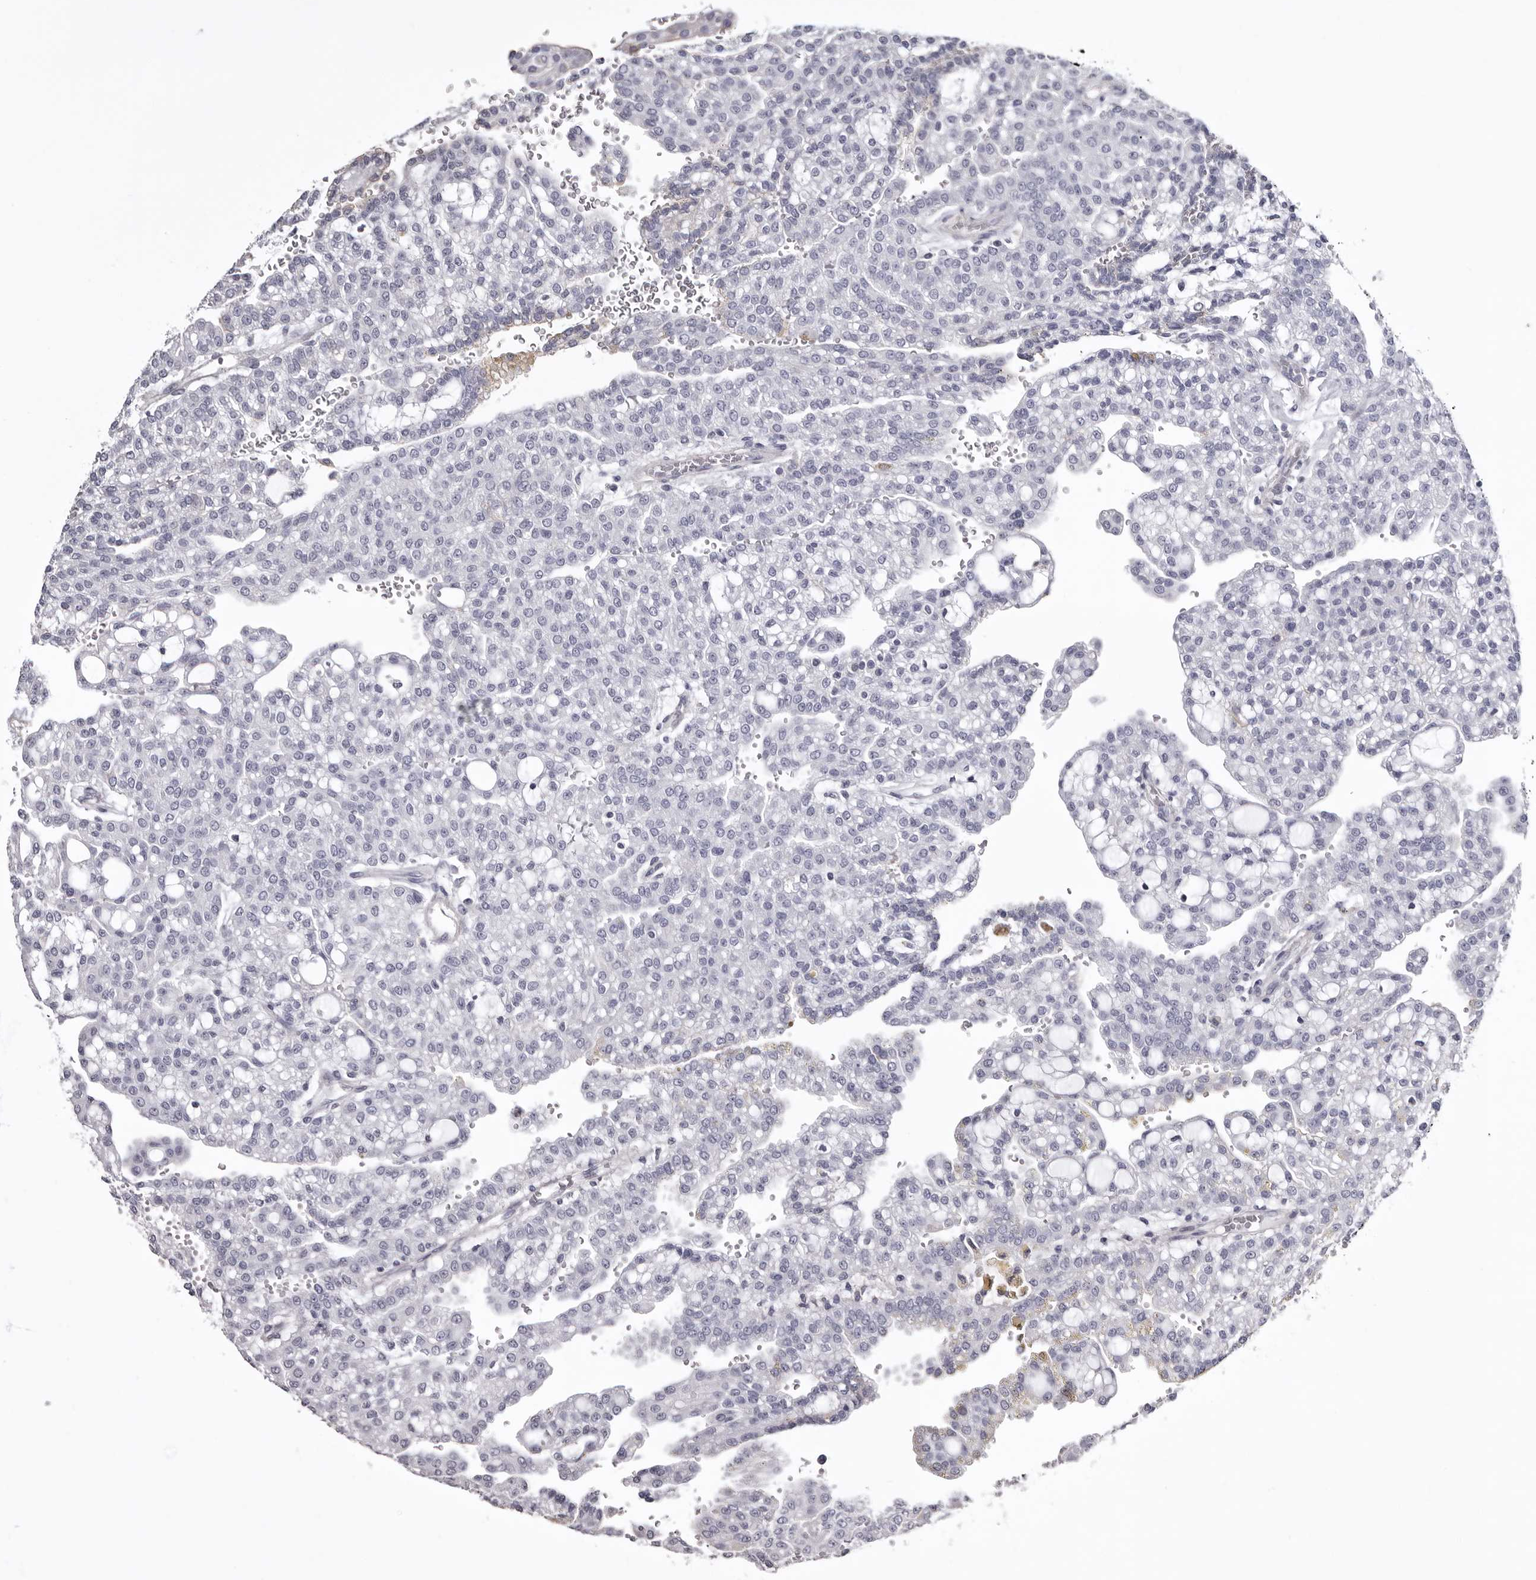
{"staining": {"intensity": "negative", "quantity": "none", "location": "none"}, "tissue": "renal cancer", "cell_type": "Tumor cells", "image_type": "cancer", "snomed": [{"axis": "morphology", "description": "Adenocarcinoma, NOS"}, {"axis": "topography", "description": "Kidney"}], "caption": "This is an immunohistochemistry photomicrograph of human renal cancer. There is no staining in tumor cells.", "gene": "LAD1", "patient": {"sex": "male", "age": 63}}